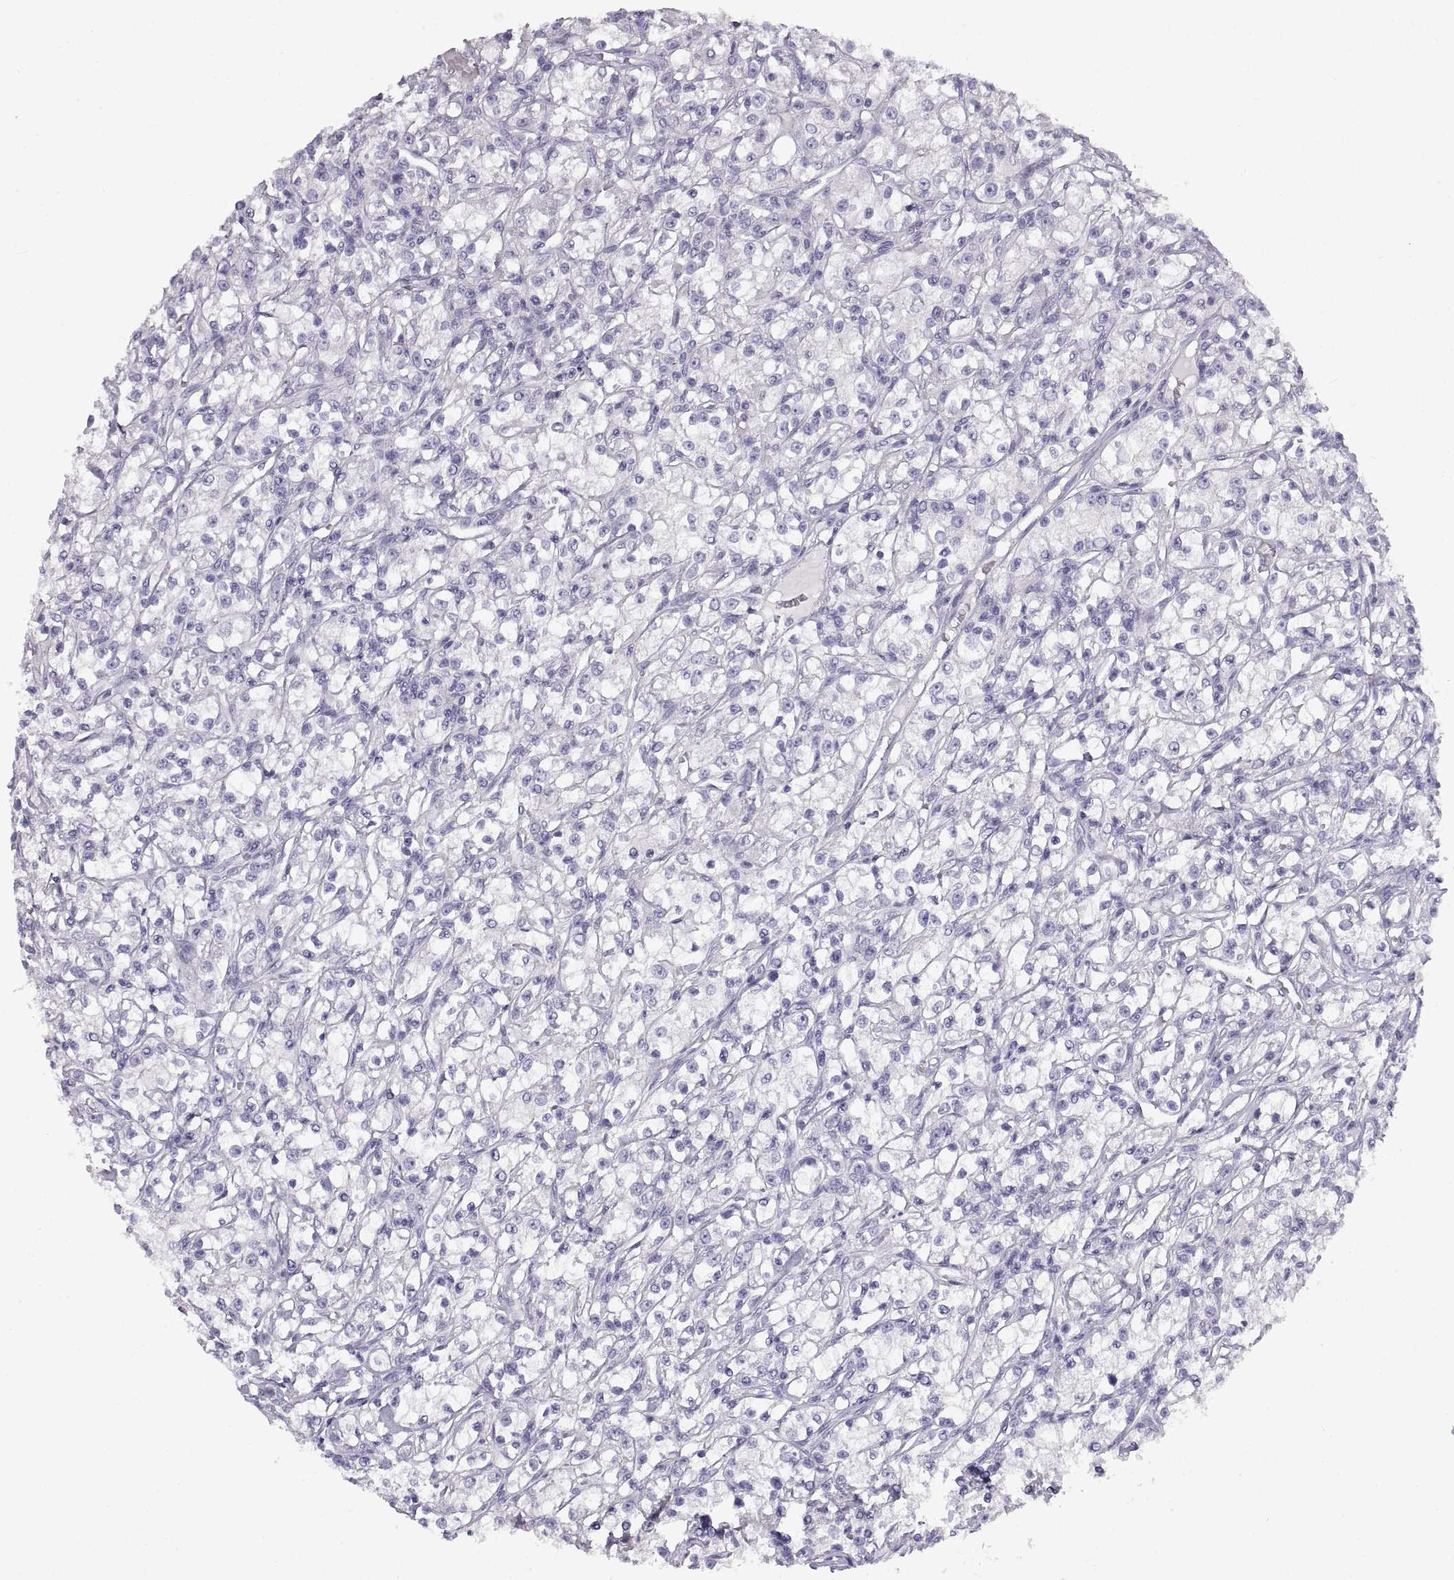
{"staining": {"intensity": "negative", "quantity": "none", "location": "none"}, "tissue": "renal cancer", "cell_type": "Tumor cells", "image_type": "cancer", "snomed": [{"axis": "morphology", "description": "Adenocarcinoma, NOS"}, {"axis": "topography", "description": "Kidney"}], "caption": "The photomicrograph shows no significant positivity in tumor cells of renal cancer (adenocarcinoma). (DAB (3,3'-diaminobenzidine) immunohistochemistry with hematoxylin counter stain).", "gene": "CRYBB3", "patient": {"sex": "female", "age": 59}}